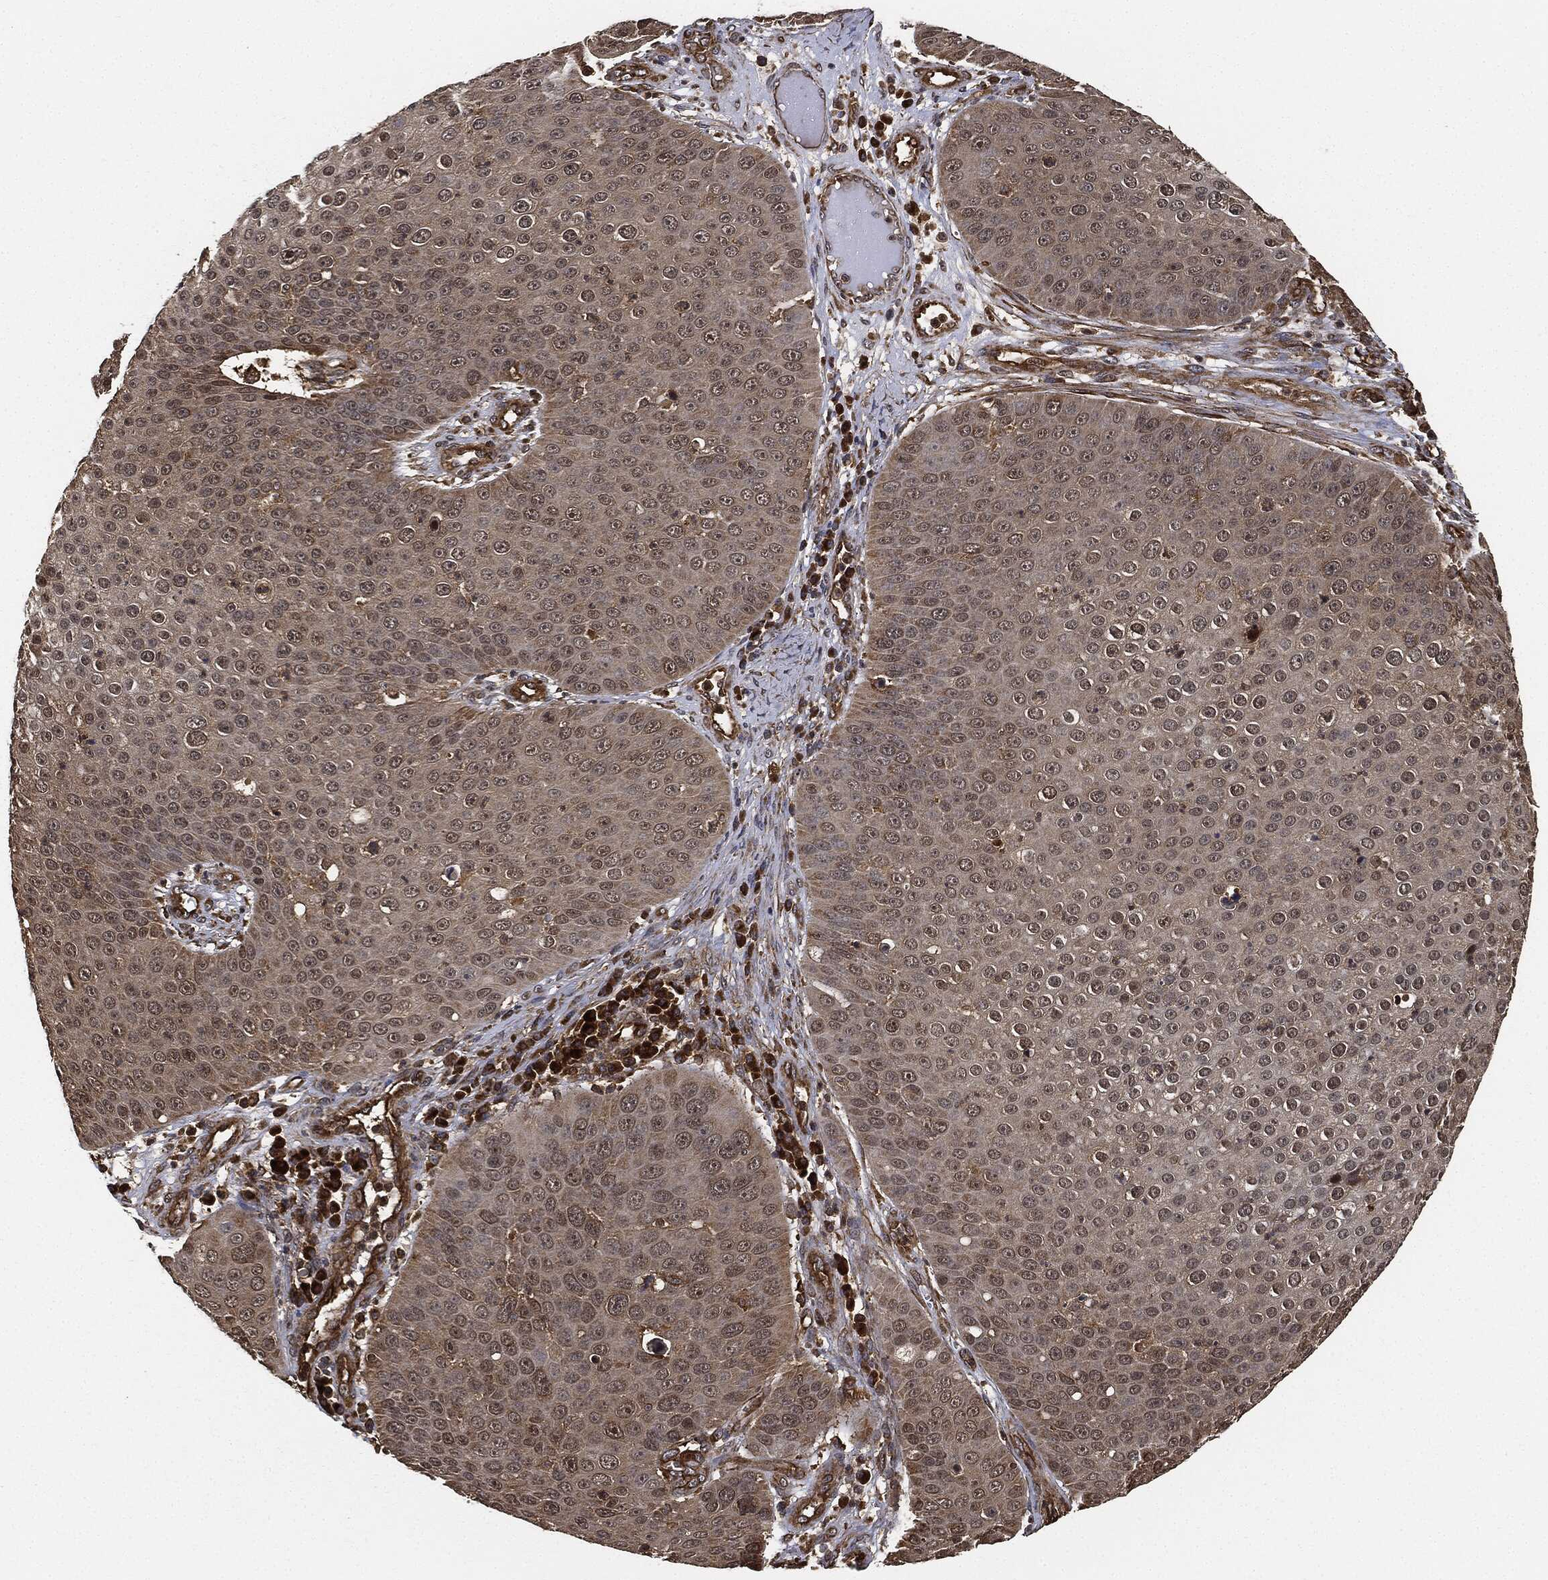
{"staining": {"intensity": "weak", "quantity": "25%-75%", "location": "cytoplasmic/membranous"}, "tissue": "skin cancer", "cell_type": "Tumor cells", "image_type": "cancer", "snomed": [{"axis": "morphology", "description": "Squamous cell carcinoma, NOS"}, {"axis": "topography", "description": "Skin"}], "caption": "Protein staining by IHC demonstrates weak cytoplasmic/membranous expression in about 25%-75% of tumor cells in squamous cell carcinoma (skin).", "gene": "CEP290", "patient": {"sex": "male", "age": 71}}